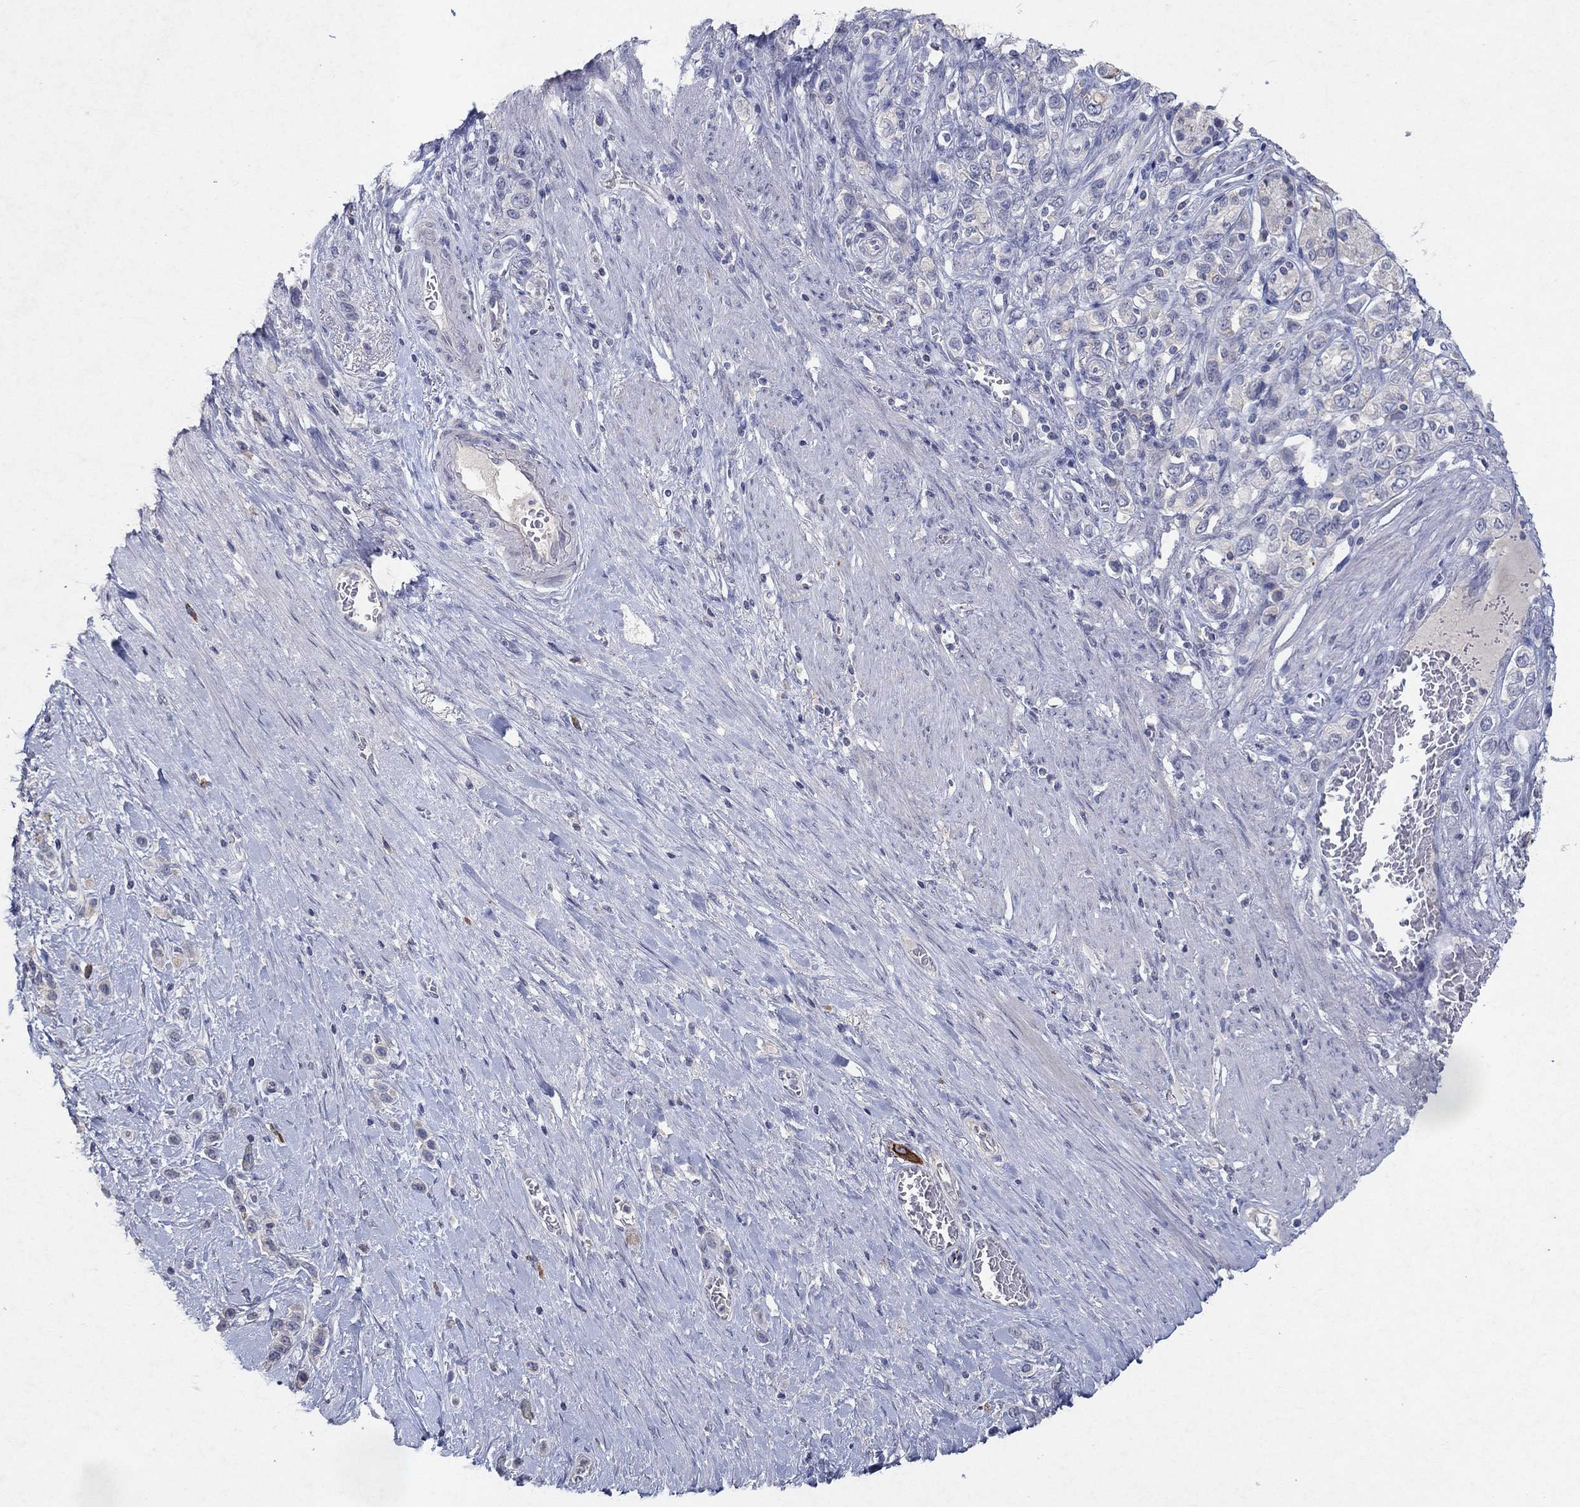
{"staining": {"intensity": "negative", "quantity": "none", "location": "none"}, "tissue": "stomach cancer", "cell_type": "Tumor cells", "image_type": "cancer", "snomed": [{"axis": "morphology", "description": "Normal tissue, NOS"}, {"axis": "morphology", "description": "Adenocarcinoma, NOS"}, {"axis": "morphology", "description": "Adenocarcinoma, High grade"}, {"axis": "topography", "description": "Stomach, upper"}, {"axis": "topography", "description": "Stomach"}], "caption": "Image shows no significant protein expression in tumor cells of stomach adenocarcinoma.", "gene": "KRT40", "patient": {"sex": "female", "age": 65}}